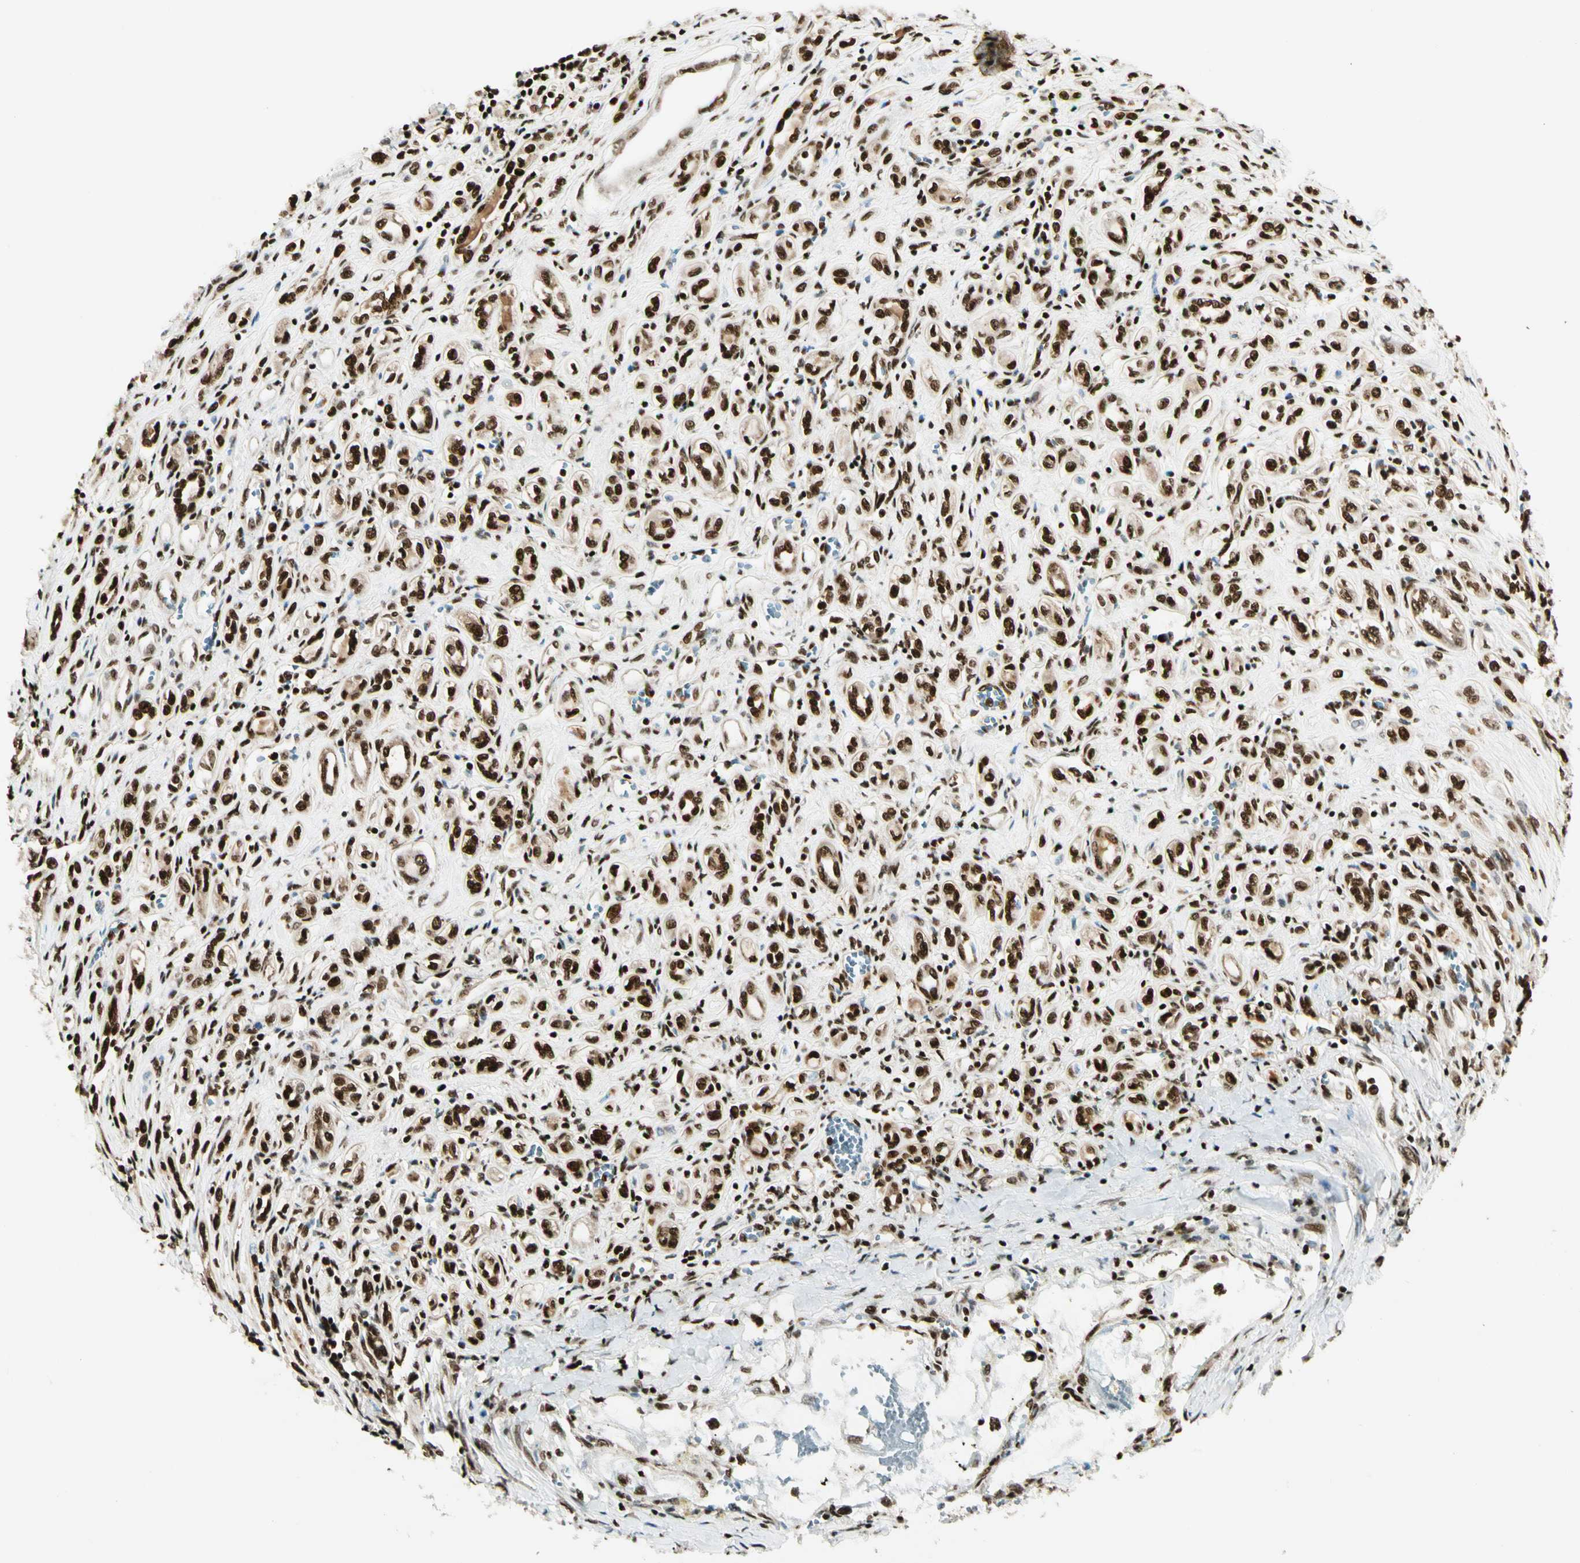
{"staining": {"intensity": "strong", "quantity": ">75%", "location": "nuclear"}, "tissue": "renal cancer", "cell_type": "Tumor cells", "image_type": "cancer", "snomed": [{"axis": "morphology", "description": "Adenocarcinoma, NOS"}, {"axis": "topography", "description": "Kidney"}], "caption": "High-power microscopy captured an IHC histopathology image of renal cancer, revealing strong nuclear positivity in approximately >75% of tumor cells.", "gene": "FUS", "patient": {"sex": "female", "age": 70}}